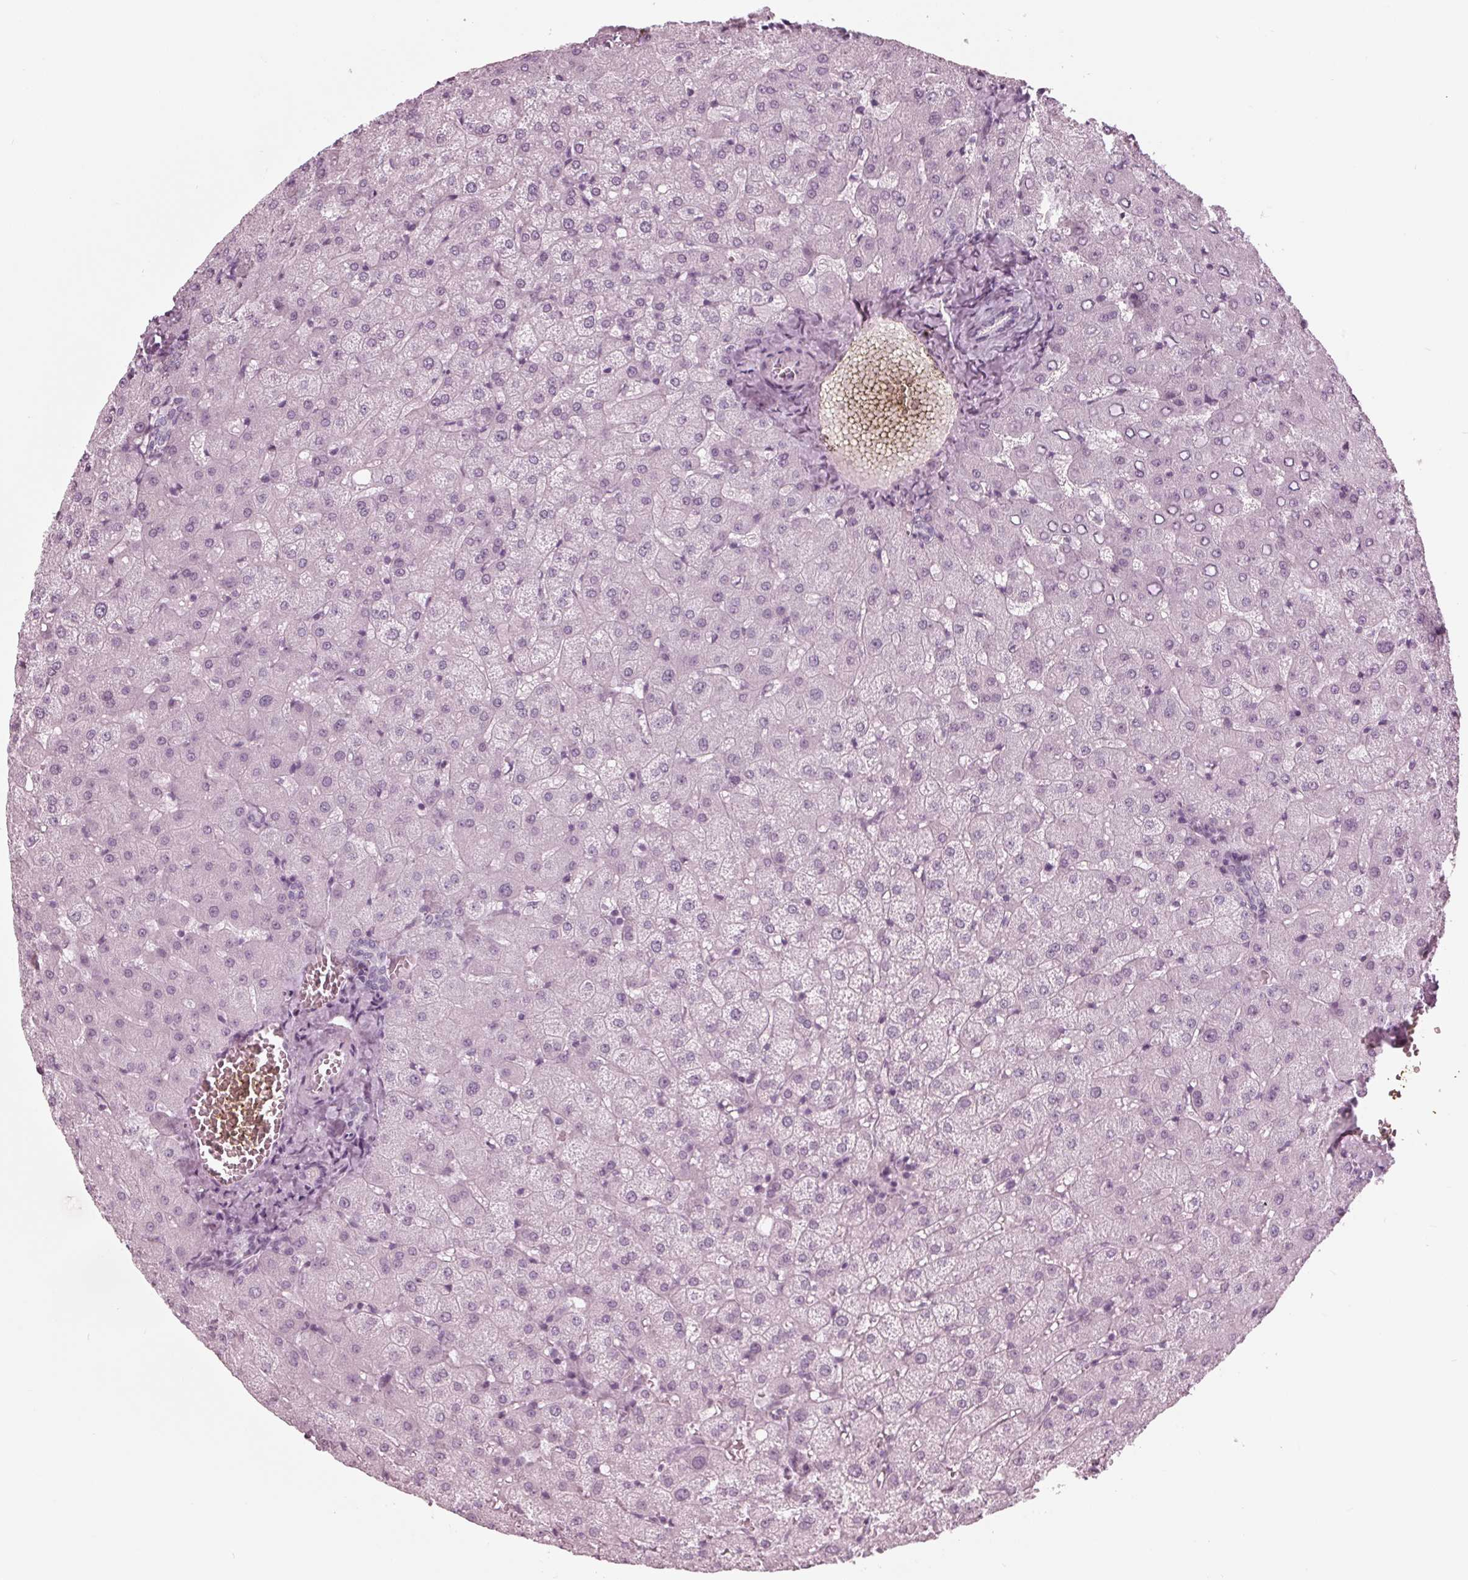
{"staining": {"intensity": "negative", "quantity": "none", "location": "none"}, "tissue": "liver", "cell_type": "Cholangiocytes", "image_type": "normal", "snomed": [{"axis": "morphology", "description": "Normal tissue, NOS"}, {"axis": "topography", "description": "Liver"}], "caption": "Immunohistochemistry (IHC) histopathology image of unremarkable liver stained for a protein (brown), which shows no staining in cholangiocytes. (IHC, brightfield microscopy, high magnification).", "gene": "KRT28", "patient": {"sex": "female", "age": 50}}